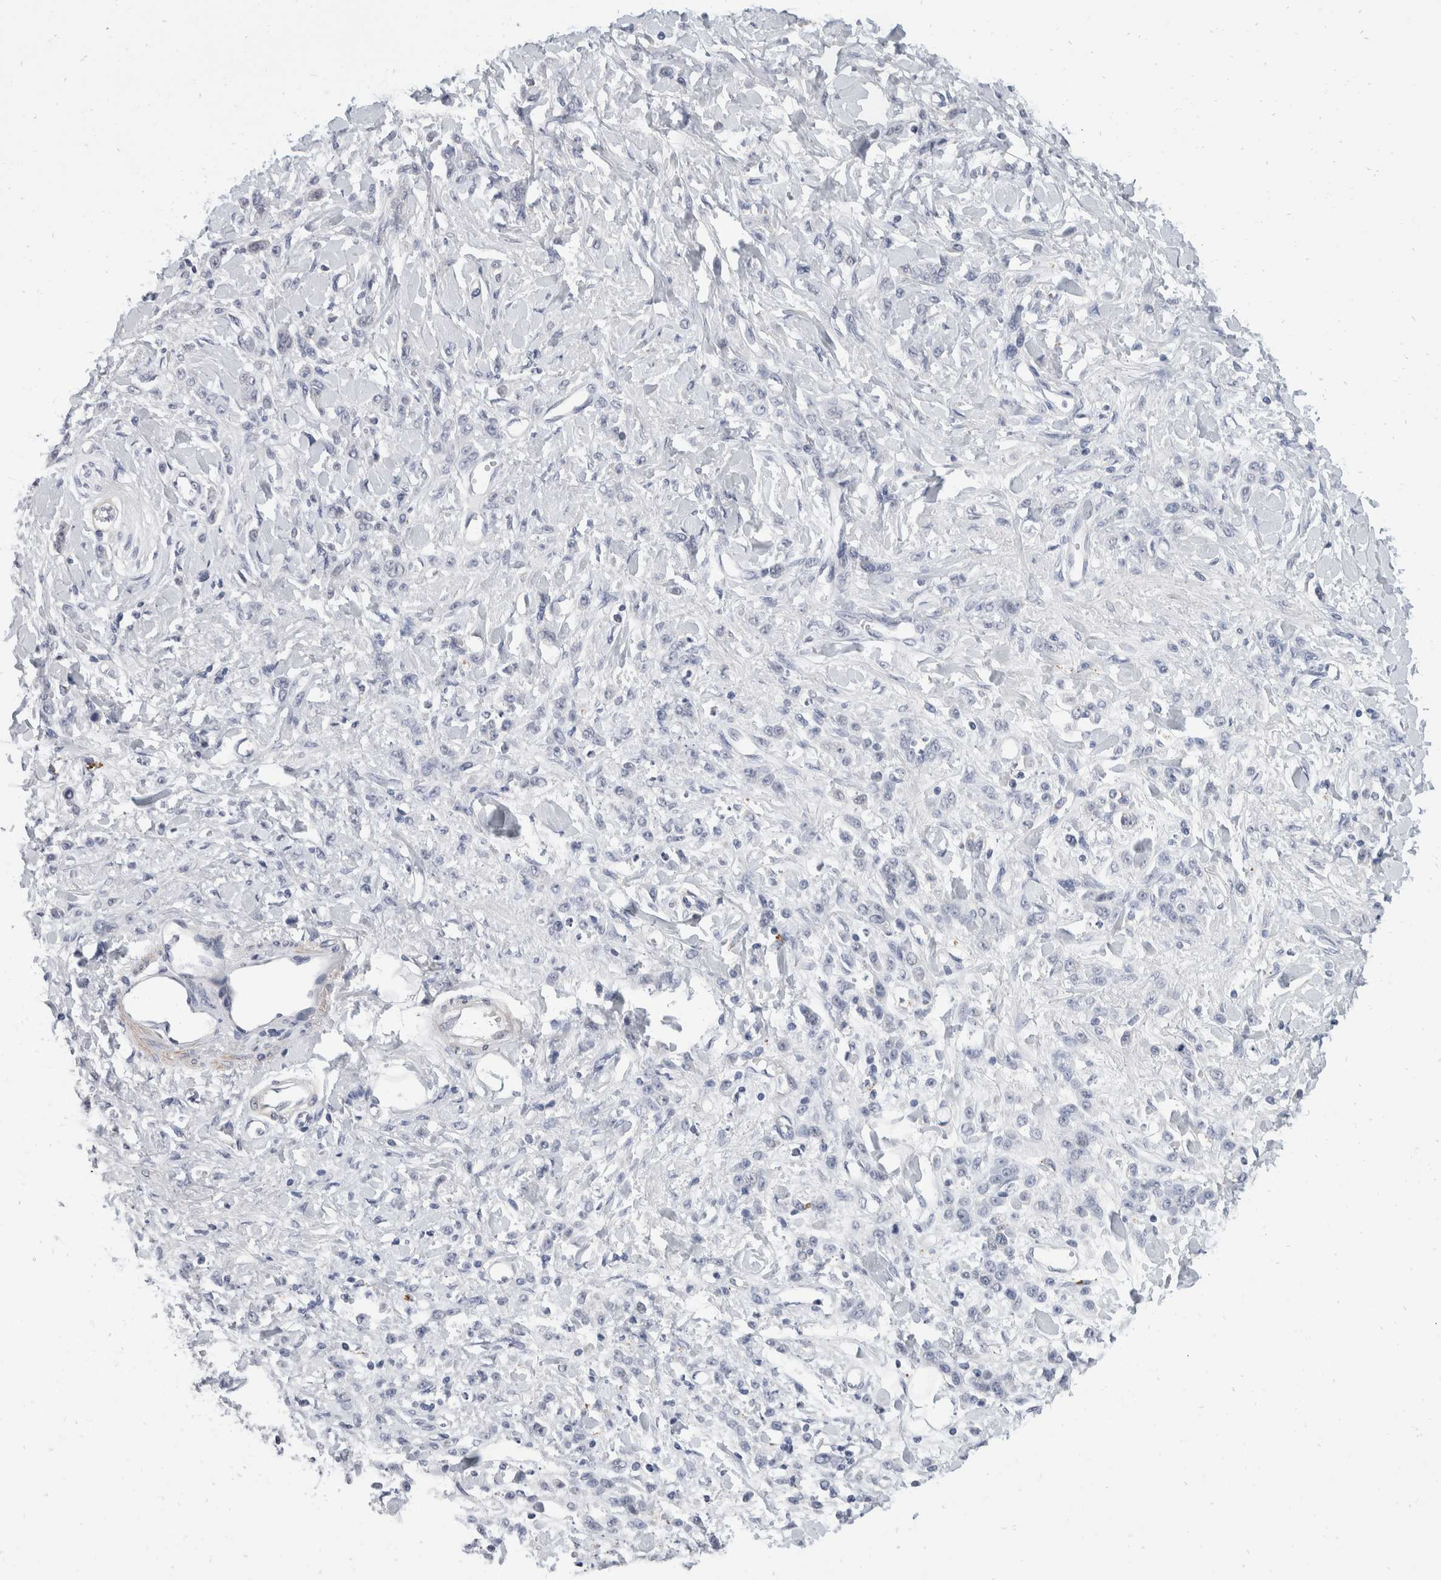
{"staining": {"intensity": "negative", "quantity": "none", "location": "none"}, "tissue": "stomach cancer", "cell_type": "Tumor cells", "image_type": "cancer", "snomed": [{"axis": "morphology", "description": "Normal tissue, NOS"}, {"axis": "morphology", "description": "Adenocarcinoma, NOS"}, {"axis": "topography", "description": "Stomach"}], "caption": "Immunohistochemistry (IHC) of human stomach cancer (adenocarcinoma) exhibits no positivity in tumor cells.", "gene": "CATSPERD", "patient": {"sex": "male", "age": 82}}